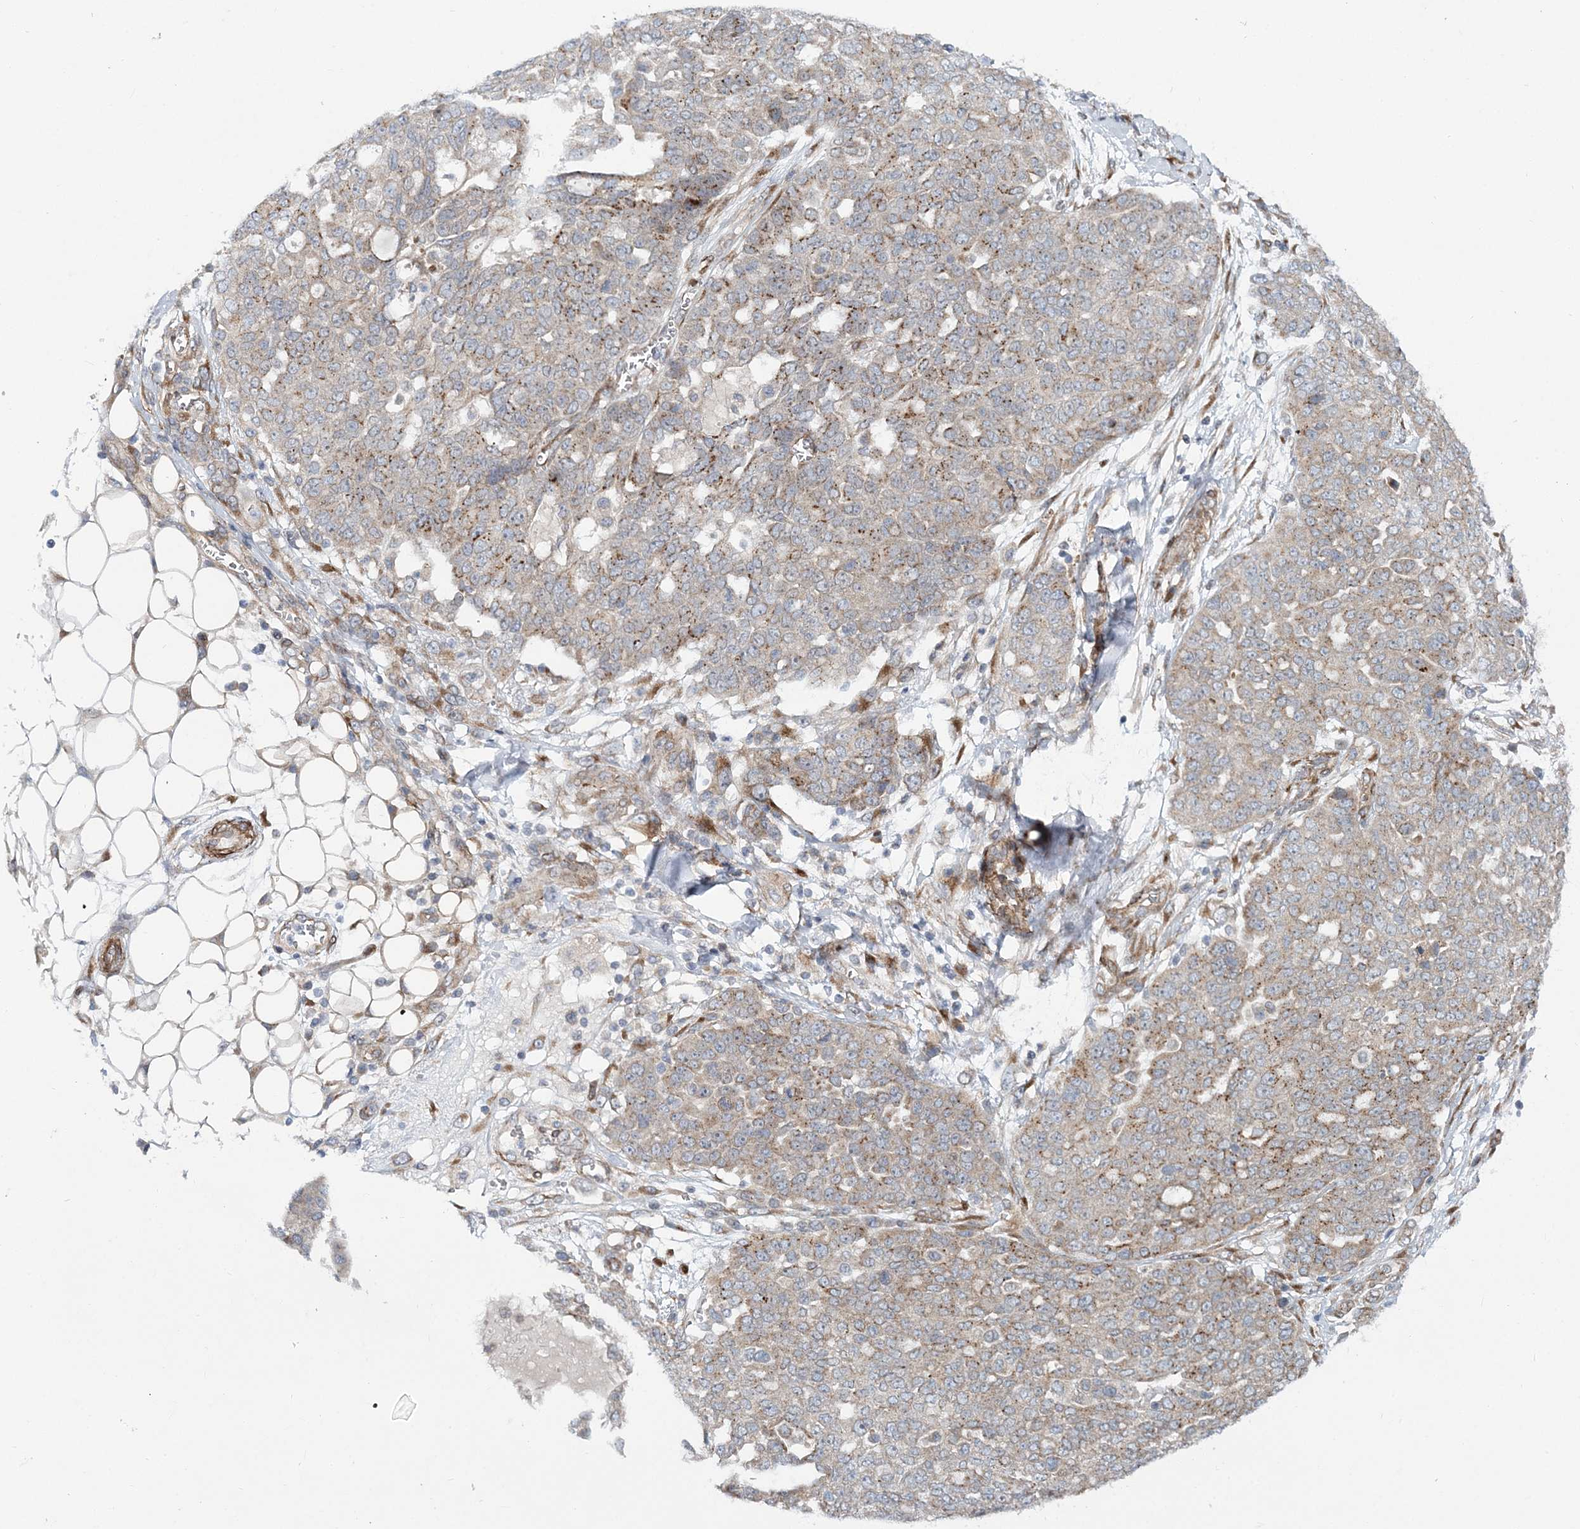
{"staining": {"intensity": "strong", "quantity": "<25%", "location": "cytoplasmic/membranous"}, "tissue": "ovarian cancer", "cell_type": "Tumor cells", "image_type": "cancer", "snomed": [{"axis": "morphology", "description": "Cystadenocarcinoma, serous, NOS"}, {"axis": "topography", "description": "Soft tissue"}, {"axis": "topography", "description": "Ovary"}], "caption": "Ovarian cancer (serous cystadenocarcinoma) stained with a protein marker demonstrates strong staining in tumor cells.", "gene": "NBAS", "patient": {"sex": "female", "age": 57}}